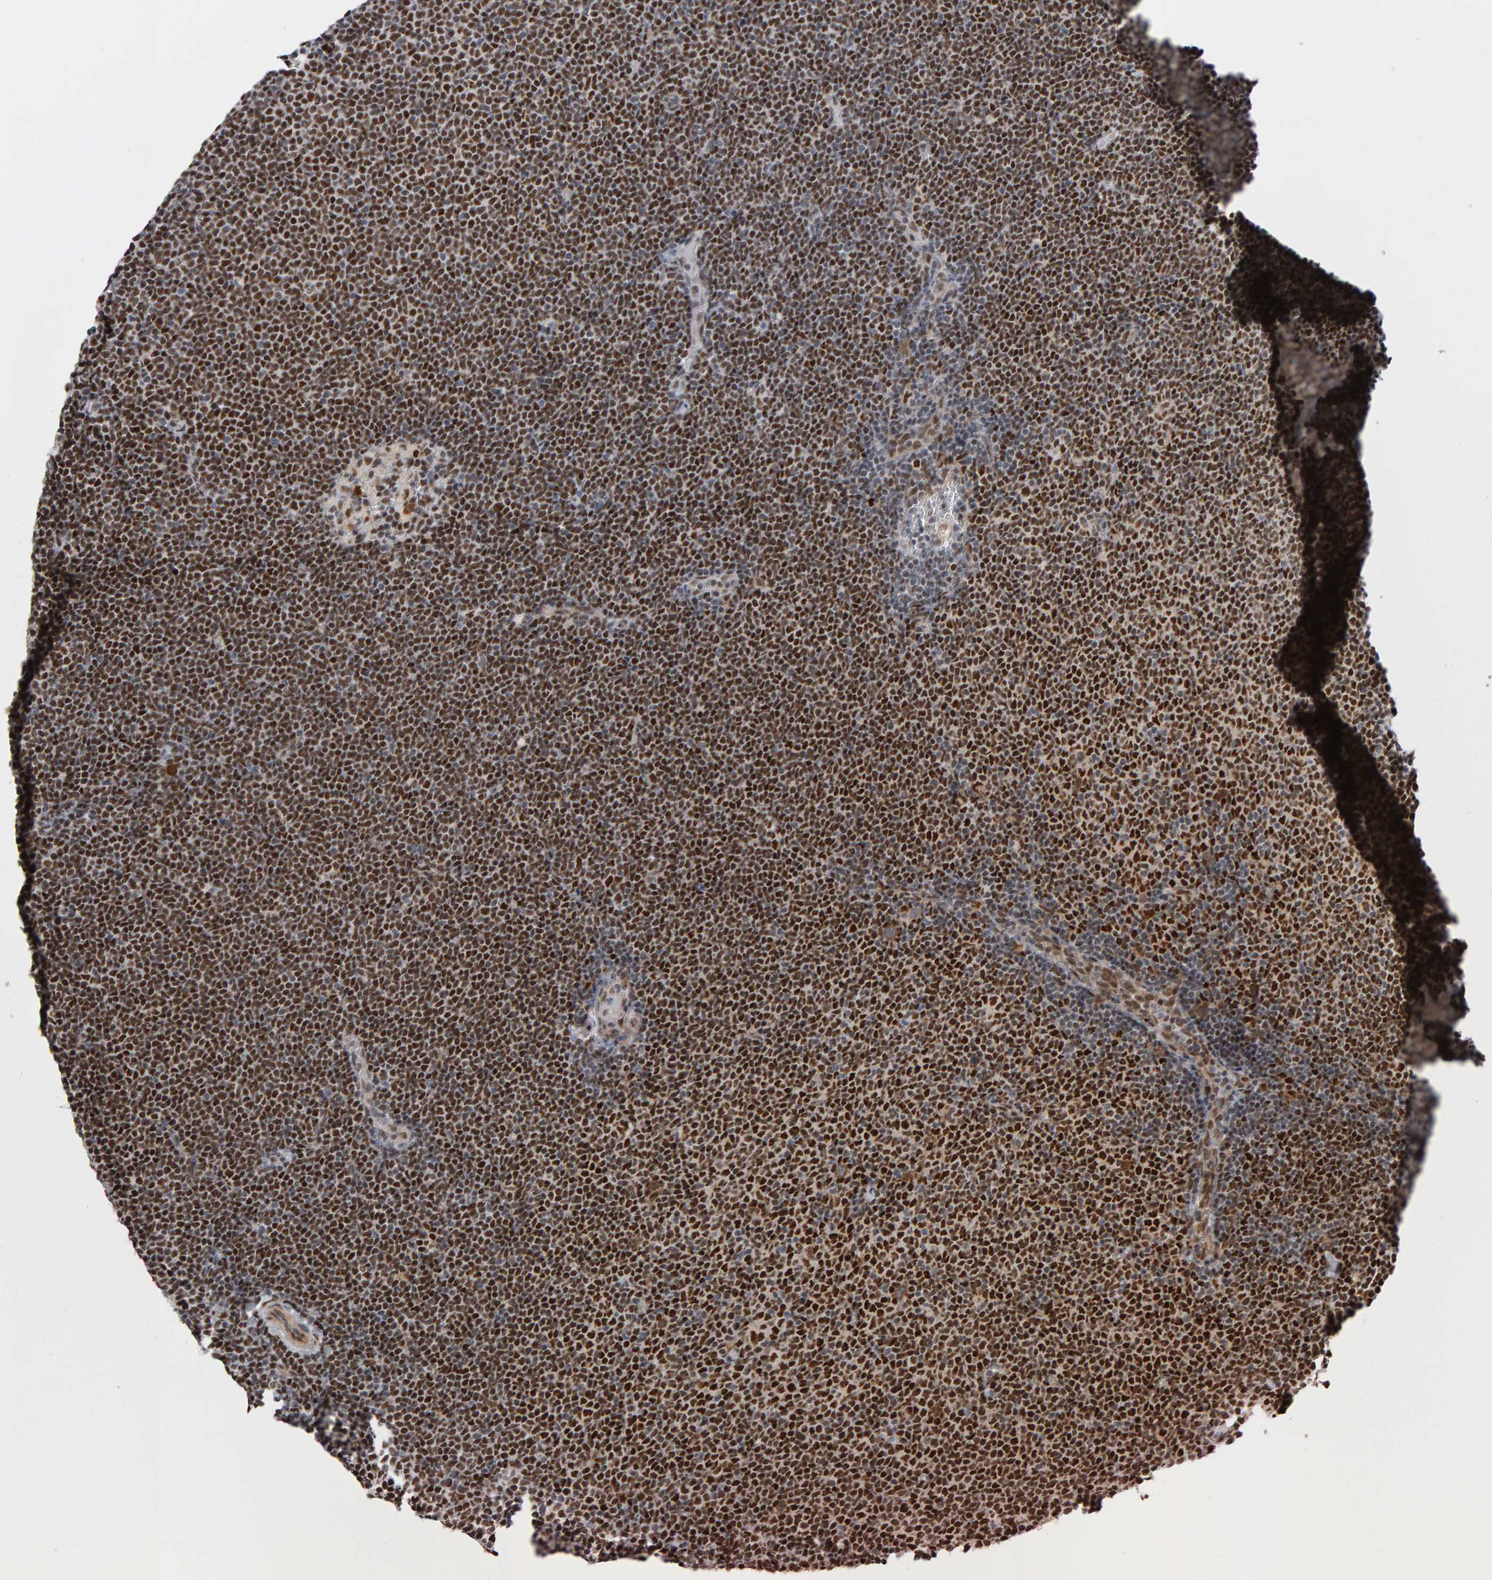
{"staining": {"intensity": "strong", "quantity": ">75%", "location": "nuclear"}, "tissue": "lymphoma", "cell_type": "Tumor cells", "image_type": "cancer", "snomed": [{"axis": "morphology", "description": "Malignant lymphoma, non-Hodgkin's type, Low grade"}, {"axis": "topography", "description": "Lymph node"}], "caption": "IHC (DAB) staining of human malignant lymphoma, non-Hodgkin's type (low-grade) shows strong nuclear protein positivity in about >75% of tumor cells.", "gene": "ATF7IP", "patient": {"sex": "female", "age": 53}}